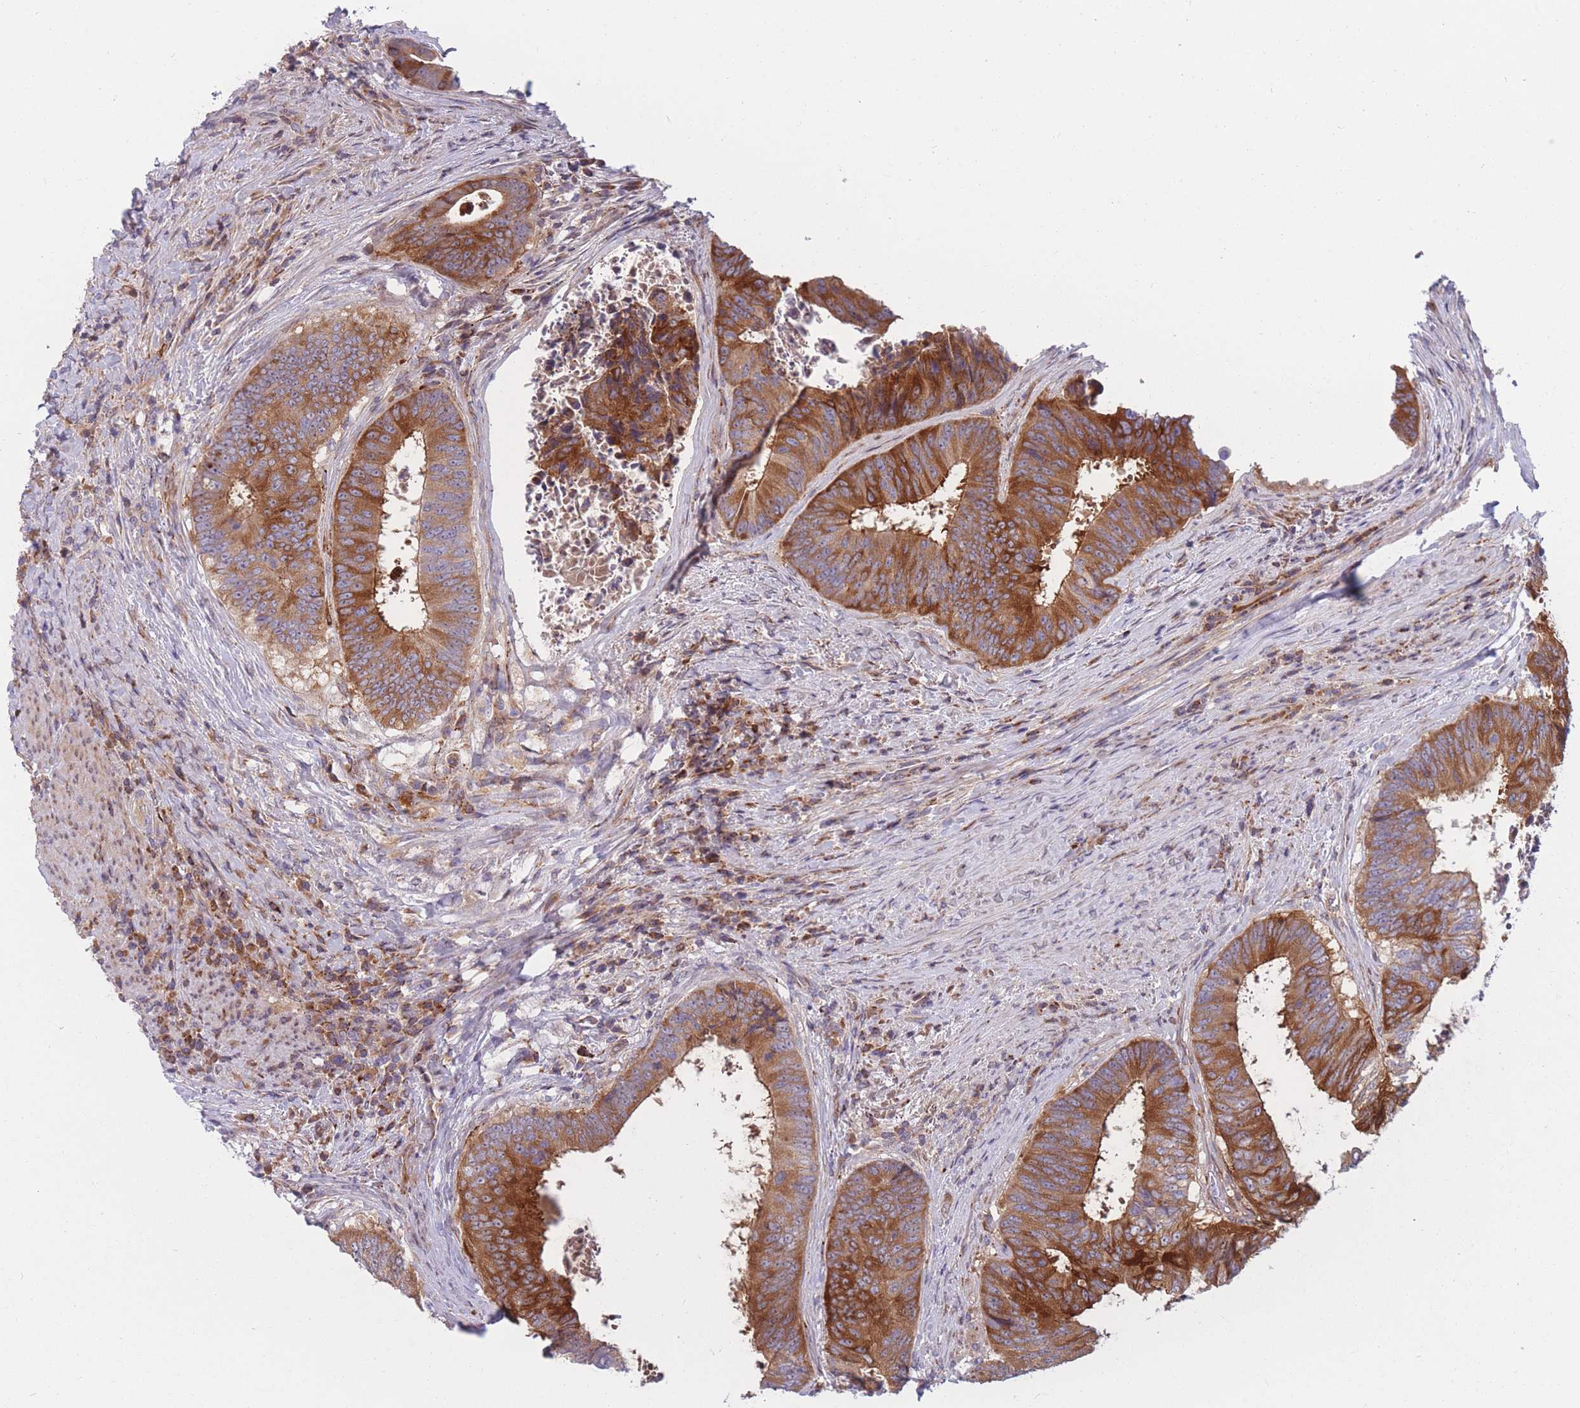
{"staining": {"intensity": "strong", "quantity": ">75%", "location": "cytoplasmic/membranous"}, "tissue": "colorectal cancer", "cell_type": "Tumor cells", "image_type": "cancer", "snomed": [{"axis": "morphology", "description": "Adenocarcinoma, NOS"}, {"axis": "topography", "description": "Rectum"}], "caption": "Tumor cells reveal high levels of strong cytoplasmic/membranous staining in approximately >75% of cells in human colorectal cancer (adenocarcinoma).", "gene": "PDE4A", "patient": {"sex": "male", "age": 72}}